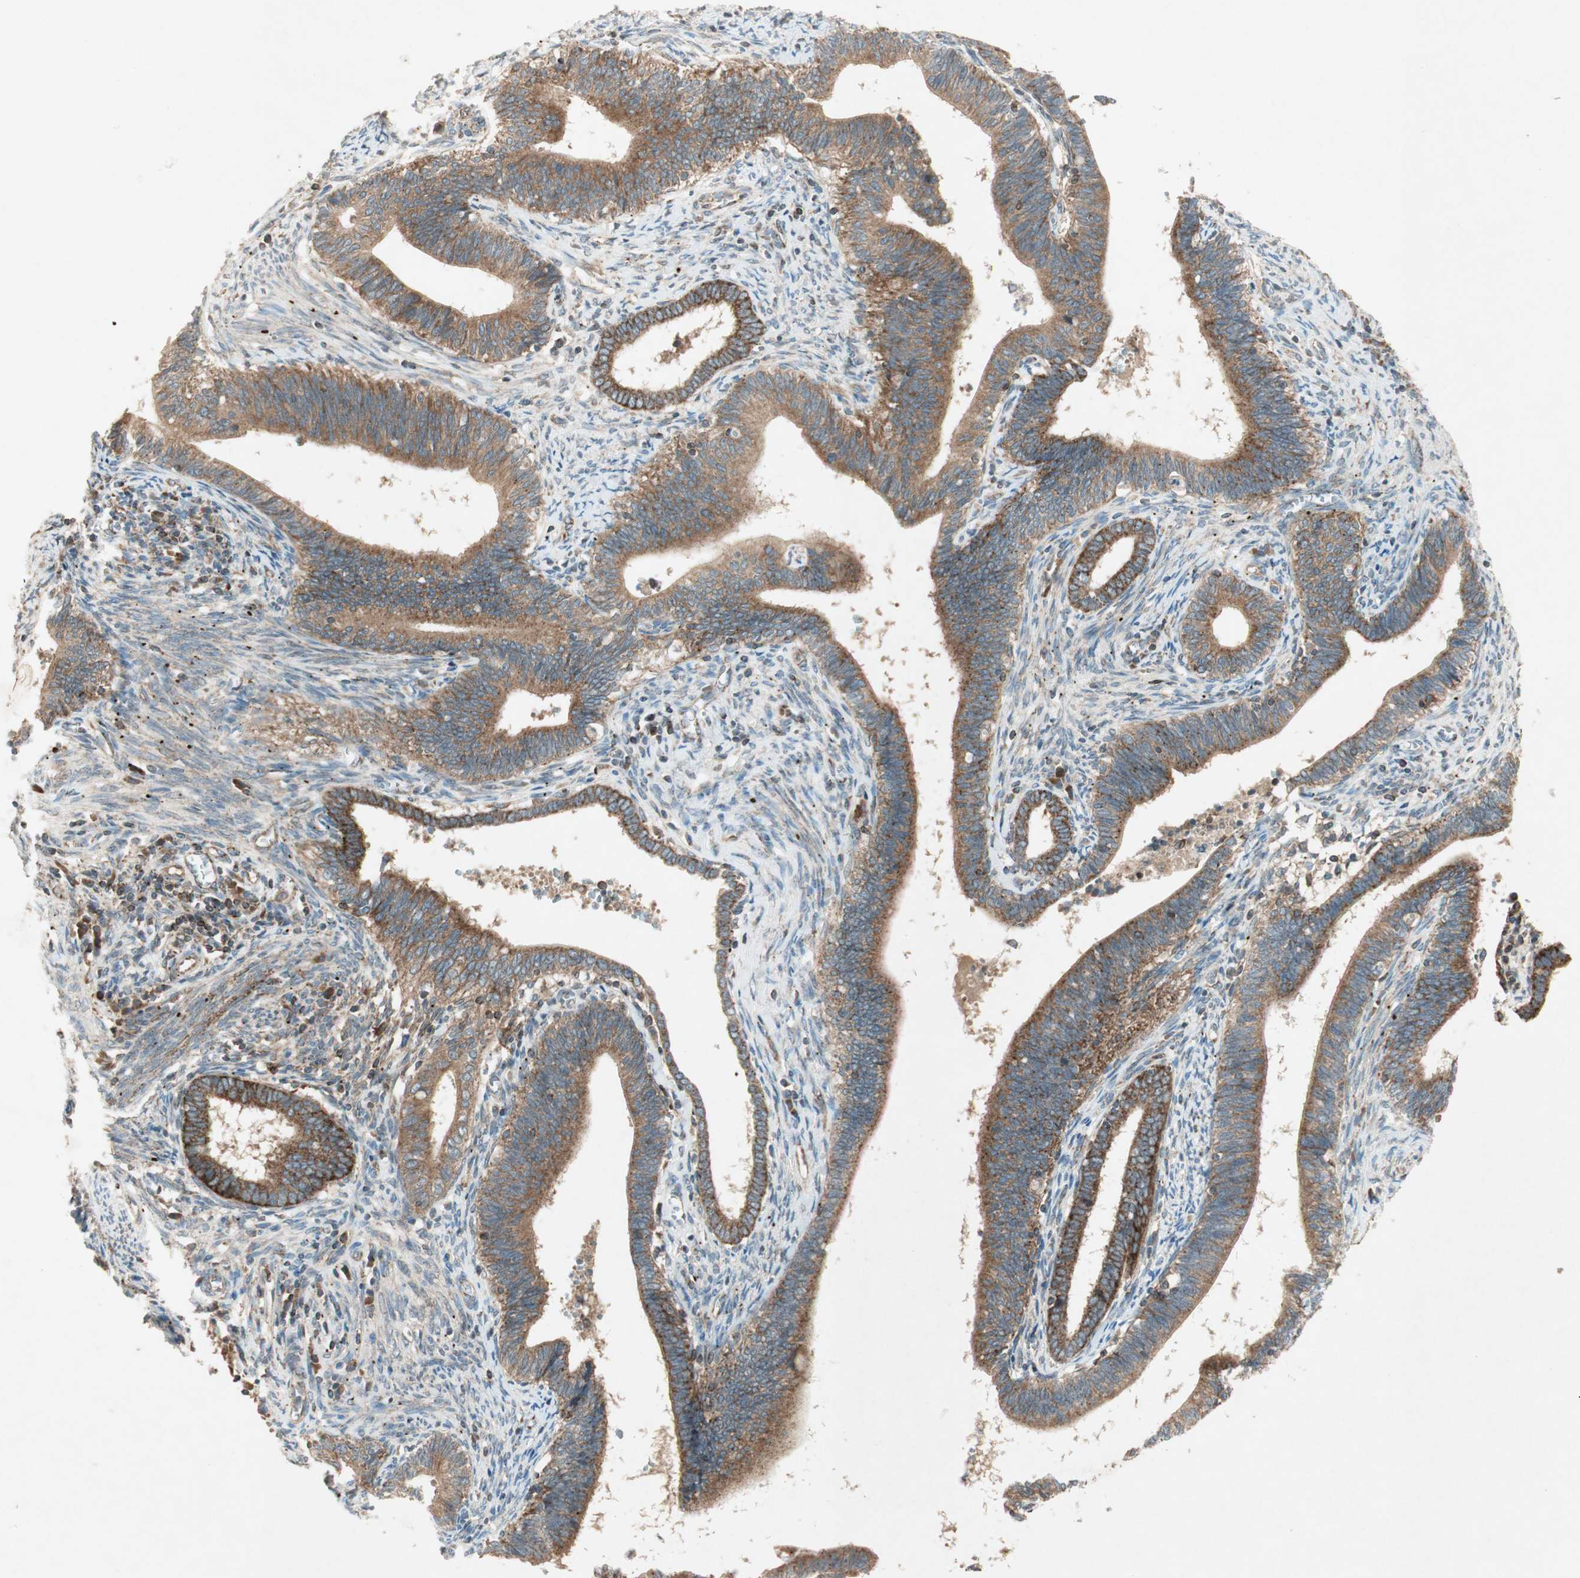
{"staining": {"intensity": "strong", "quantity": ">75%", "location": "cytoplasmic/membranous"}, "tissue": "cervical cancer", "cell_type": "Tumor cells", "image_type": "cancer", "snomed": [{"axis": "morphology", "description": "Adenocarcinoma, NOS"}, {"axis": "topography", "description": "Cervix"}], "caption": "Immunohistochemical staining of human cervical cancer shows high levels of strong cytoplasmic/membranous positivity in approximately >75% of tumor cells.", "gene": "CHADL", "patient": {"sex": "female", "age": 44}}